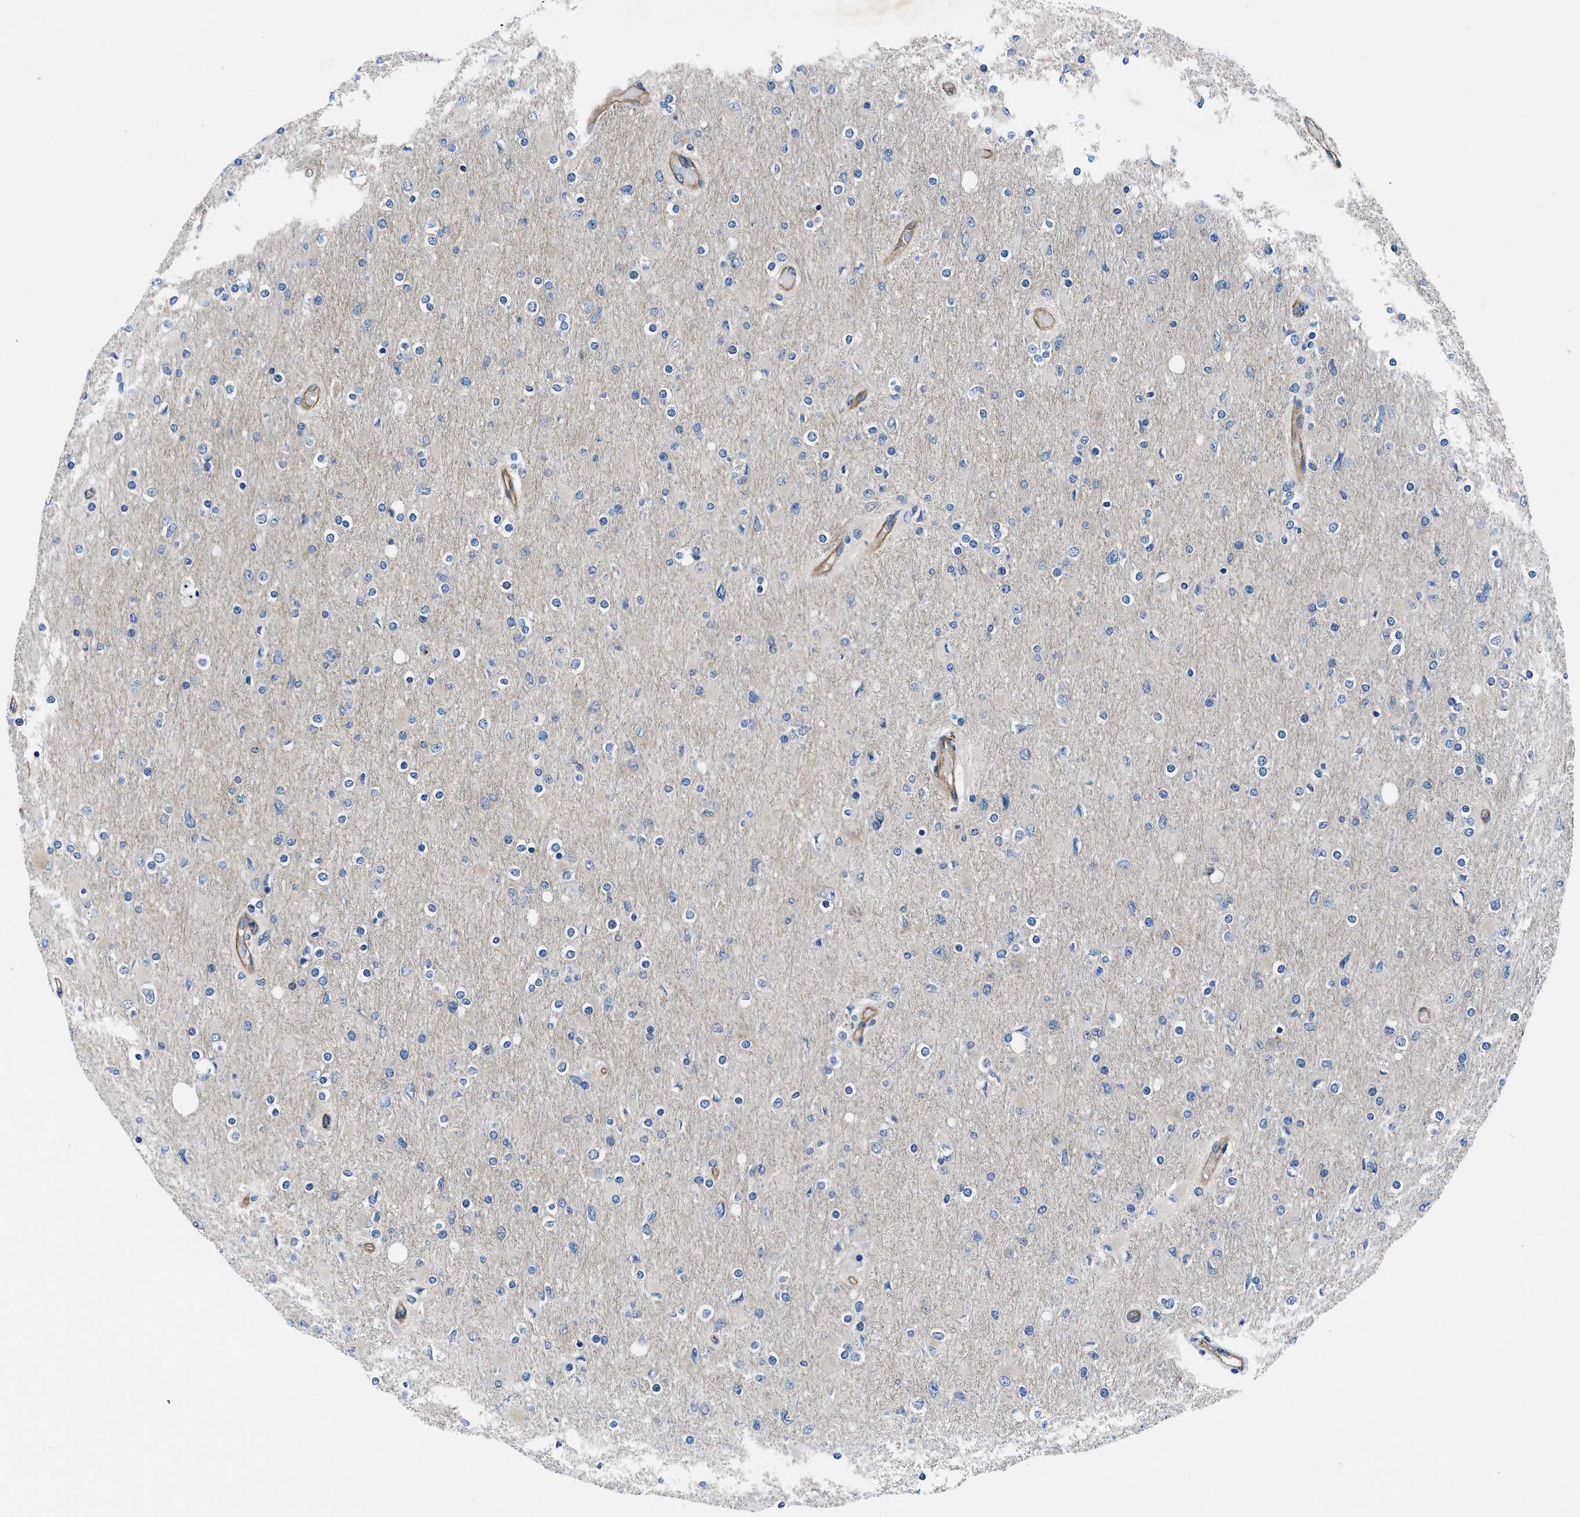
{"staining": {"intensity": "negative", "quantity": "none", "location": "none"}, "tissue": "glioma", "cell_type": "Tumor cells", "image_type": "cancer", "snomed": [{"axis": "morphology", "description": "Glioma, malignant, High grade"}, {"axis": "topography", "description": "Cerebral cortex"}], "caption": "Image shows no protein positivity in tumor cells of malignant high-grade glioma tissue.", "gene": "TRIP4", "patient": {"sex": "female", "age": 36}}